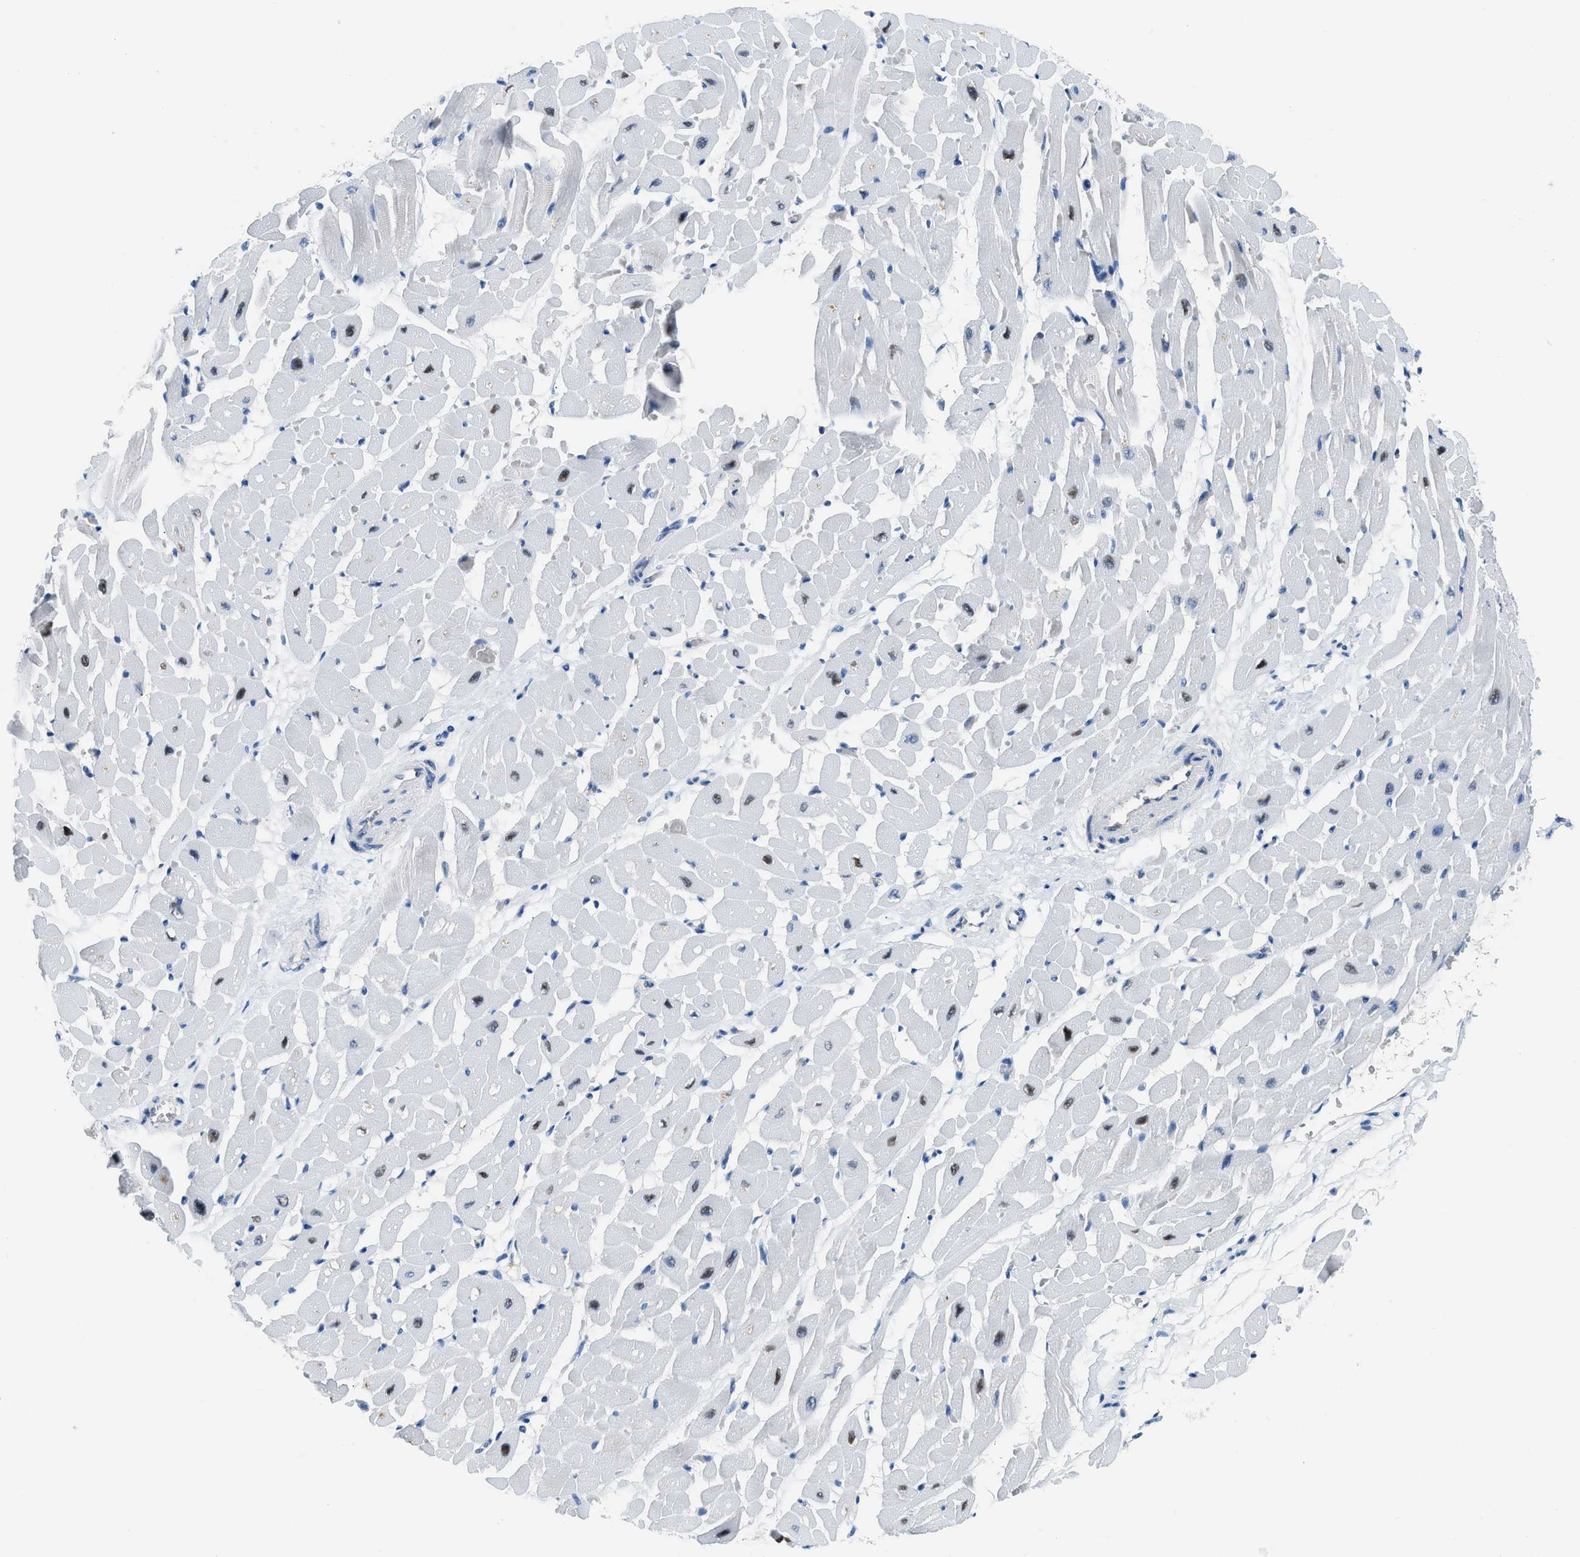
{"staining": {"intensity": "moderate", "quantity": "<25%", "location": "cytoplasmic/membranous,nuclear"}, "tissue": "heart muscle", "cell_type": "Cardiomyocytes", "image_type": "normal", "snomed": [{"axis": "morphology", "description": "Normal tissue, NOS"}, {"axis": "topography", "description": "Heart"}], "caption": "The immunohistochemical stain shows moderate cytoplasmic/membranous,nuclear expression in cardiomyocytes of normal heart muscle. Immunohistochemistry (ihc) stains the protein in brown and the nuclei are stained blue.", "gene": "ALX1", "patient": {"sex": "male", "age": 45}}